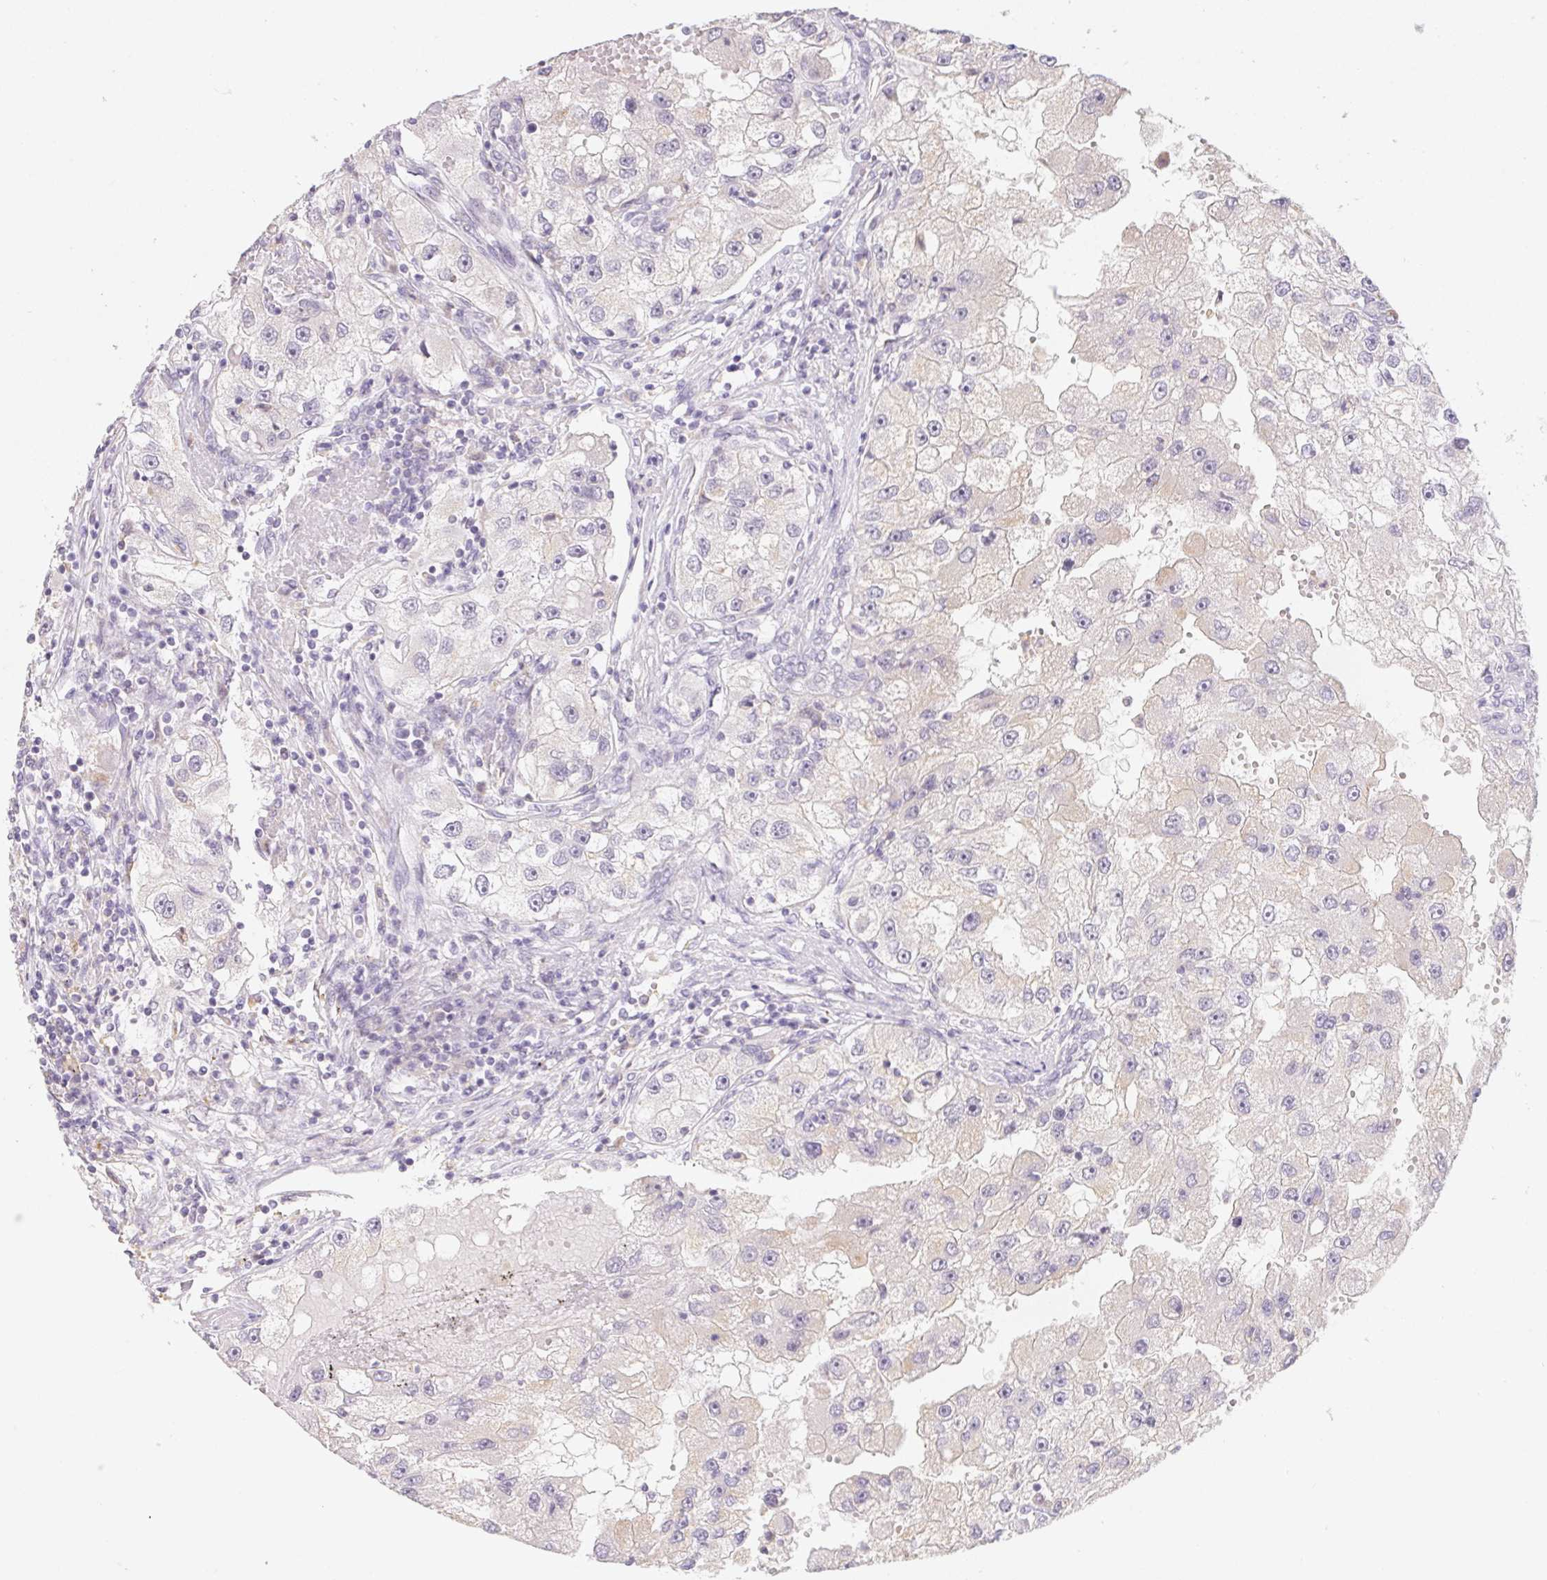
{"staining": {"intensity": "negative", "quantity": "none", "location": "none"}, "tissue": "renal cancer", "cell_type": "Tumor cells", "image_type": "cancer", "snomed": [{"axis": "morphology", "description": "Adenocarcinoma, NOS"}, {"axis": "topography", "description": "Kidney"}], "caption": "A high-resolution histopathology image shows immunohistochemistry (IHC) staining of renal adenocarcinoma, which displays no significant expression in tumor cells.", "gene": "SLC6A18", "patient": {"sex": "male", "age": 63}}